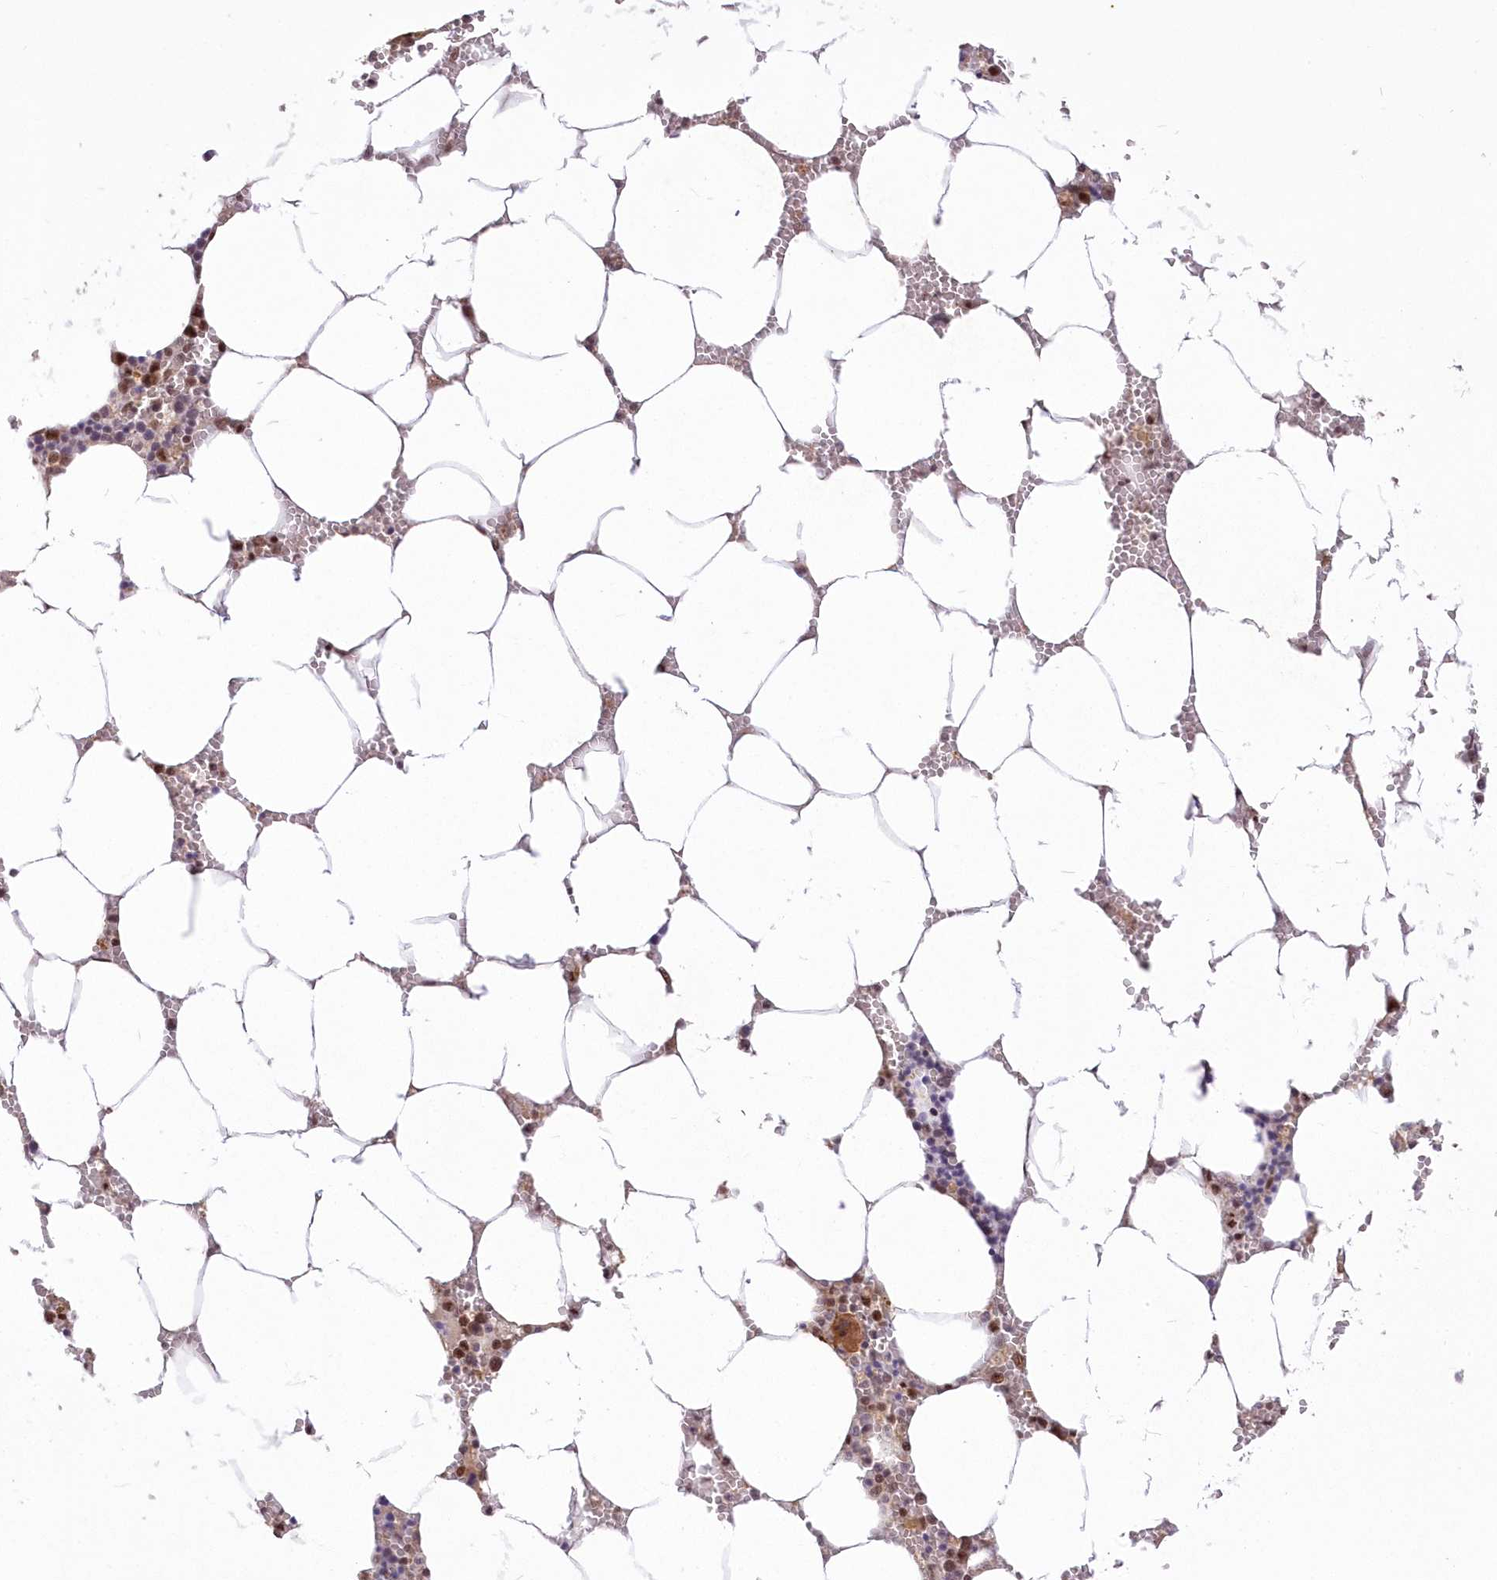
{"staining": {"intensity": "moderate", "quantity": "25%-75%", "location": "cytoplasmic/membranous,nuclear"}, "tissue": "bone marrow", "cell_type": "Hematopoietic cells", "image_type": "normal", "snomed": [{"axis": "morphology", "description": "Normal tissue, NOS"}, {"axis": "topography", "description": "Bone marrow"}], "caption": "An image showing moderate cytoplasmic/membranous,nuclear positivity in approximately 25%-75% of hematopoietic cells in normal bone marrow, as visualized by brown immunohistochemical staining.", "gene": "WBP1L", "patient": {"sex": "male", "age": 70}}